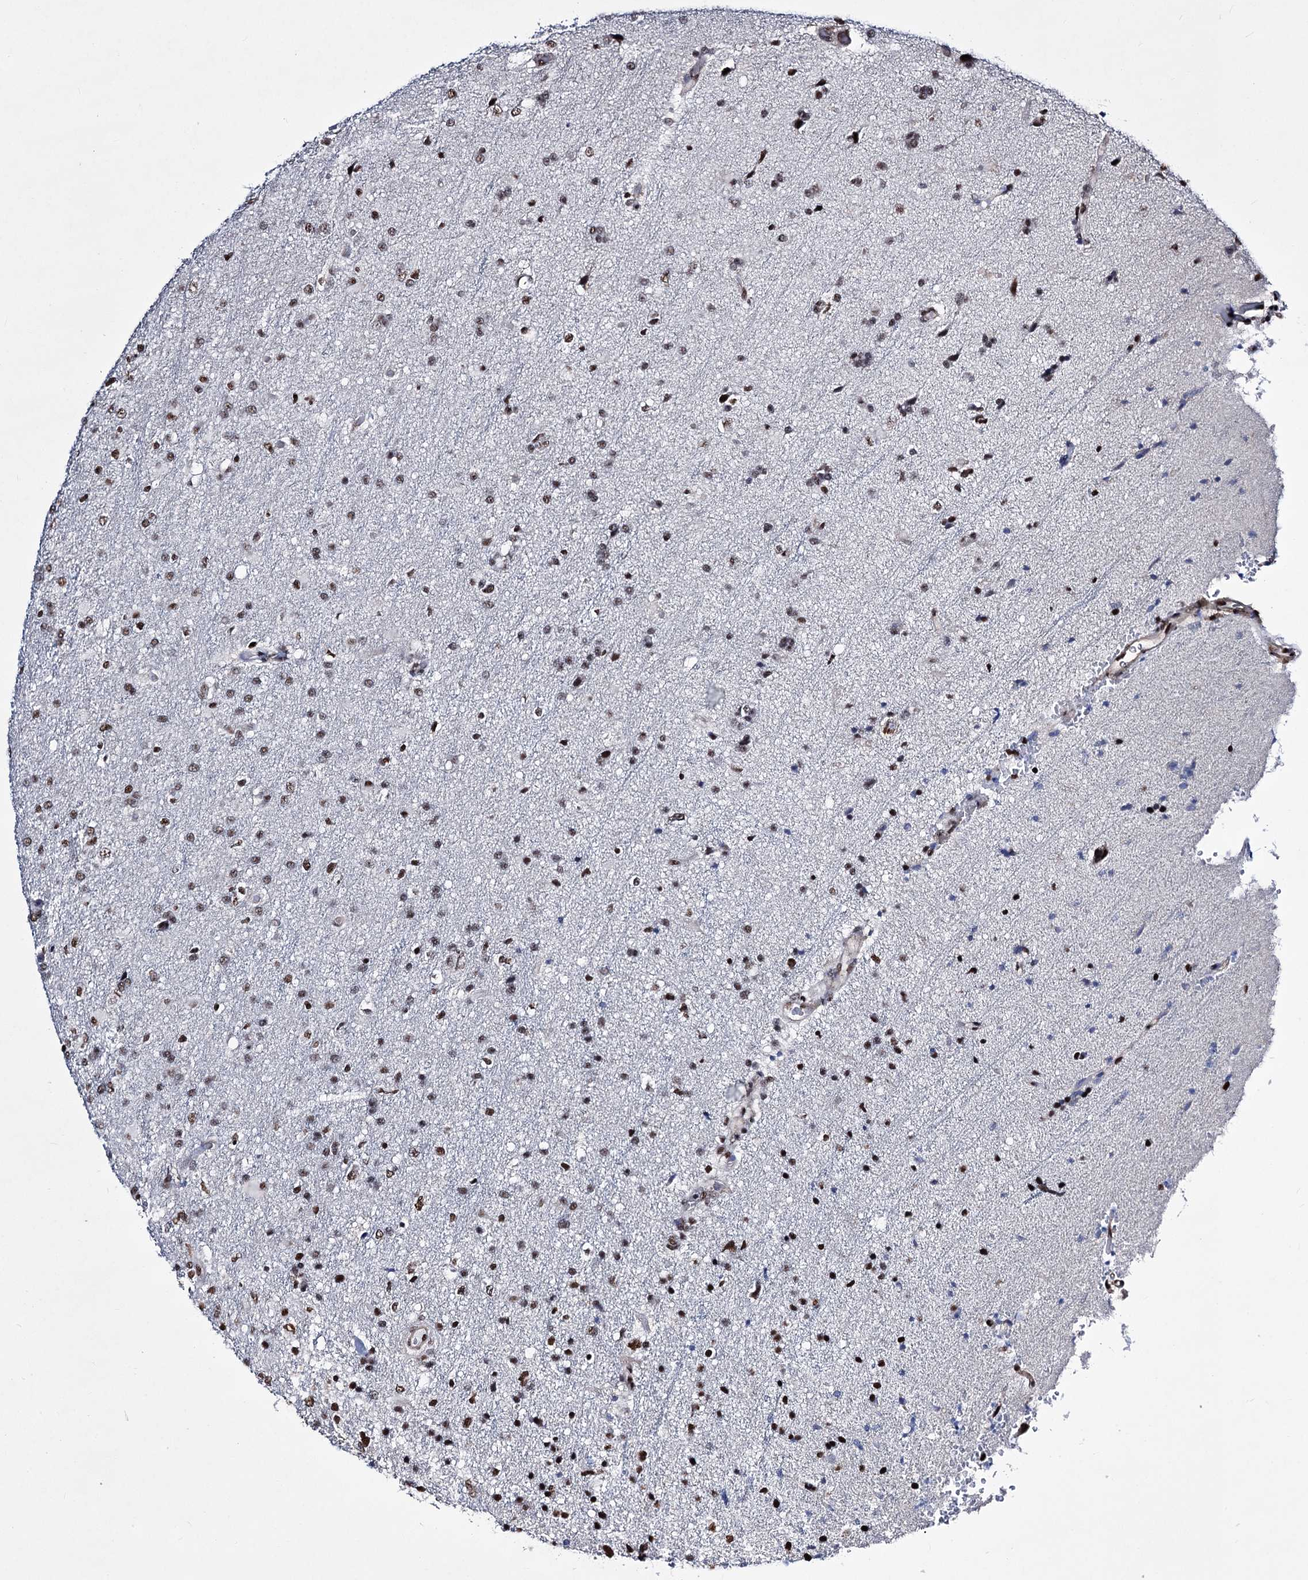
{"staining": {"intensity": "moderate", "quantity": "25%-75%", "location": "nuclear"}, "tissue": "glioma", "cell_type": "Tumor cells", "image_type": "cancer", "snomed": [{"axis": "morphology", "description": "Glioma, malignant, High grade"}, {"axis": "topography", "description": "Brain"}], "caption": "Moderate nuclear expression is appreciated in approximately 25%-75% of tumor cells in glioma. The staining was performed using DAB (3,3'-diaminobenzidine), with brown indicating positive protein expression. Nuclei are stained blue with hematoxylin.", "gene": "CHMP7", "patient": {"sex": "male", "age": 61}}